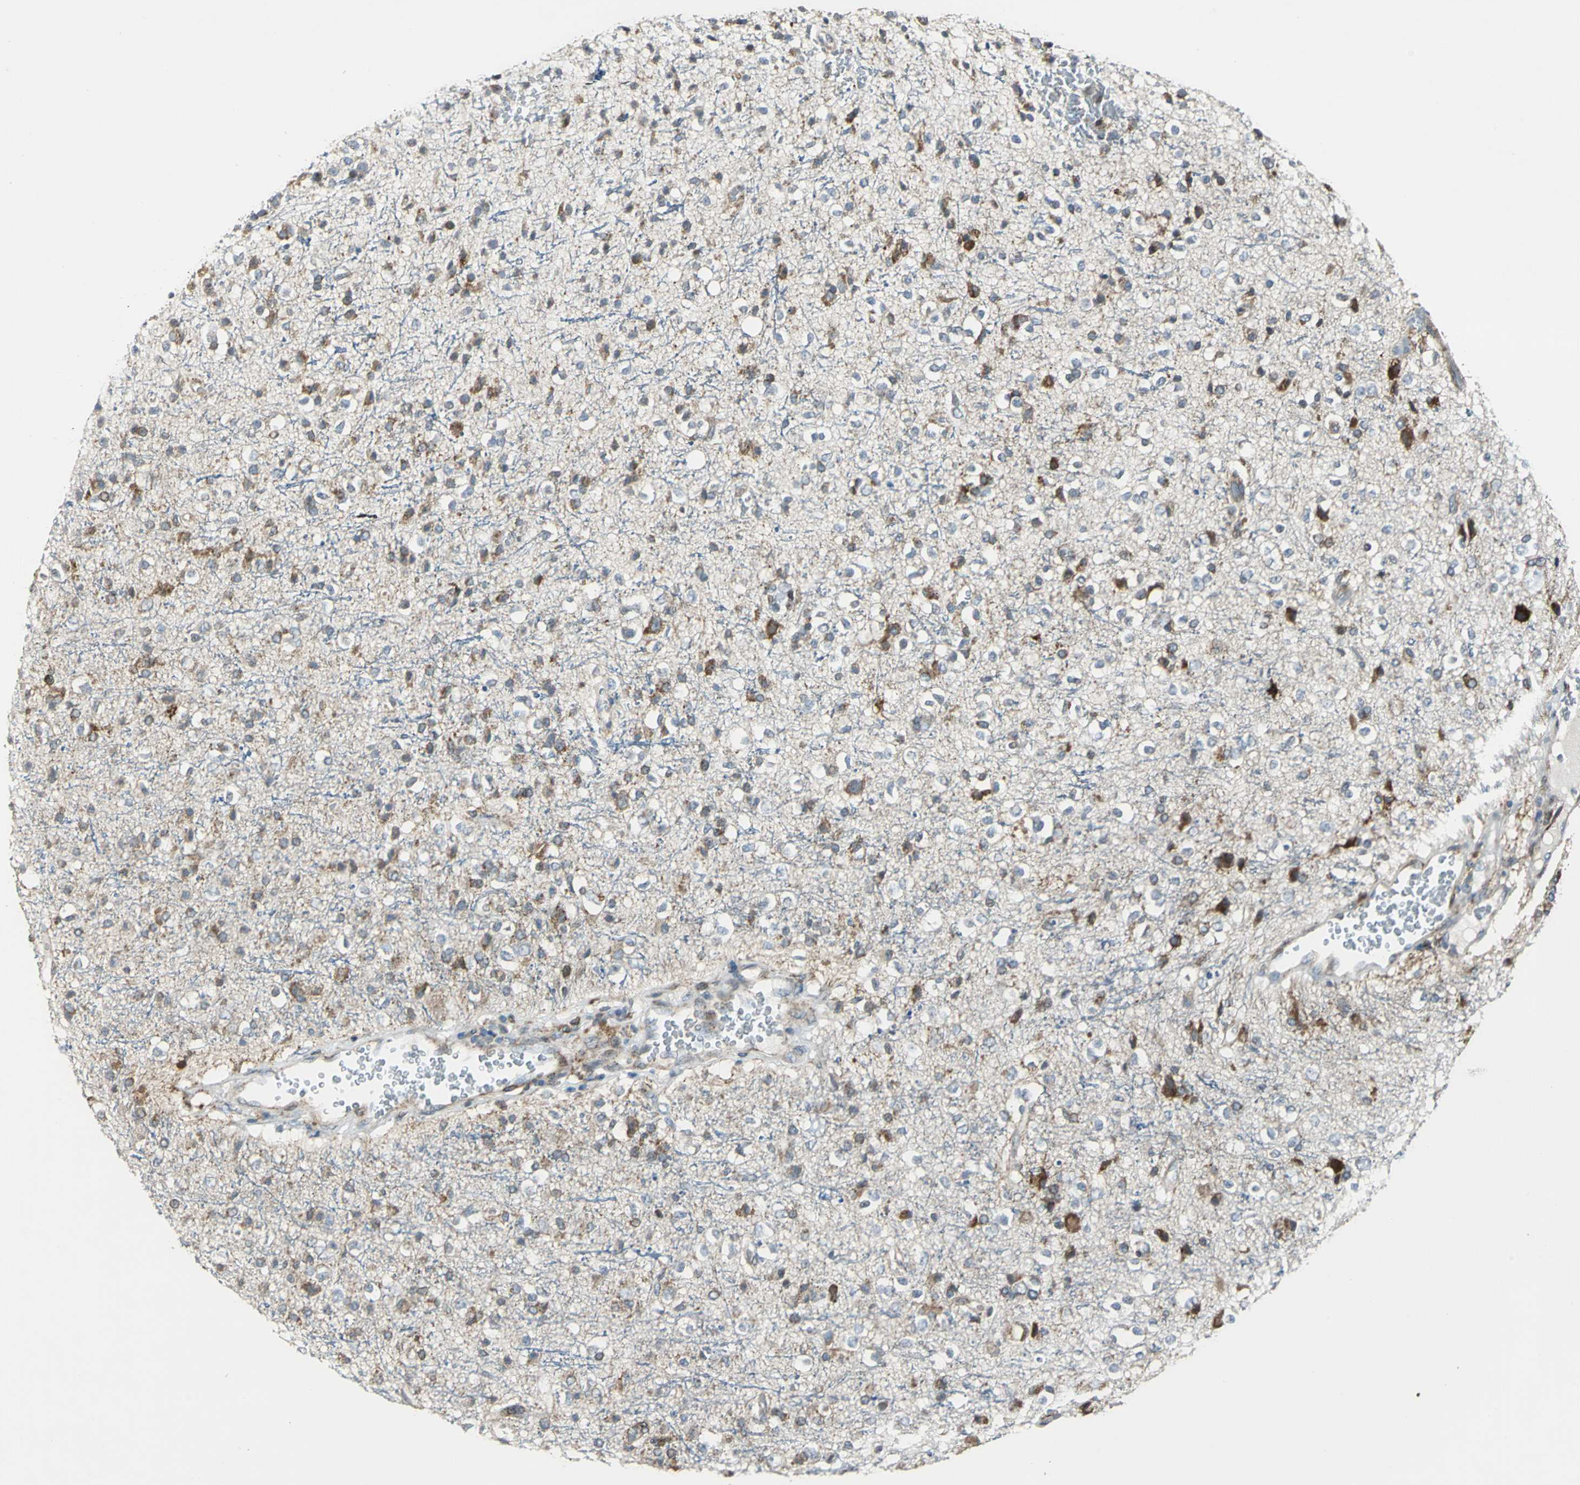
{"staining": {"intensity": "moderate", "quantity": "25%-75%", "location": "cytoplasmic/membranous"}, "tissue": "glioma", "cell_type": "Tumor cells", "image_type": "cancer", "snomed": [{"axis": "morphology", "description": "Glioma, malignant, High grade"}, {"axis": "topography", "description": "Brain"}], "caption": "Immunohistochemical staining of malignant glioma (high-grade) reveals medium levels of moderate cytoplasmic/membranous staining in about 25%-75% of tumor cells.", "gene": "HTATIP2", "patient": {"sex": "male", "age": 47}}